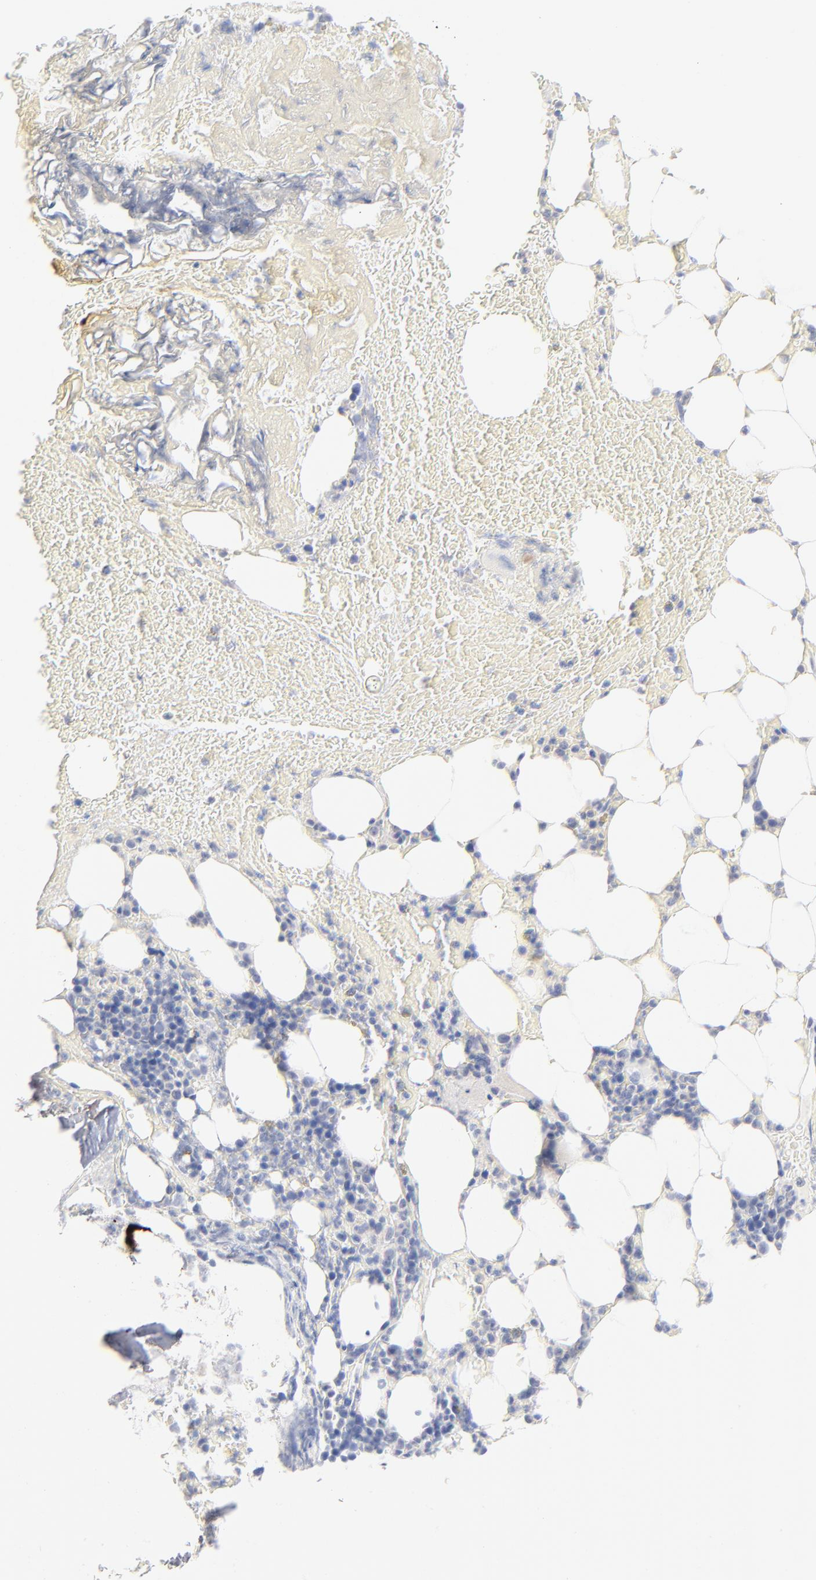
{"staining": {"intensity": "negative", "quantity": "none", "location": "none"}, "tissue": "bone marrow", "cell_type": "Hematopoietic cells", "image_type": "normal", "snomed": [{"axis": "morphology", "description": "Normal tissue, NOS"}, {"axis": "topography", "description": "Bone marrow"}], "caption": "Immunohistochemistry (IHC) histopathology image of unremarkable bone marrow stained for a protein (brown), which displays no positivity in hematopoietic cells. (DAB IHC with hematoxylin counter stain).", "gene": "ONECUT1", "patient": {"sex": "female", "age": 73}}